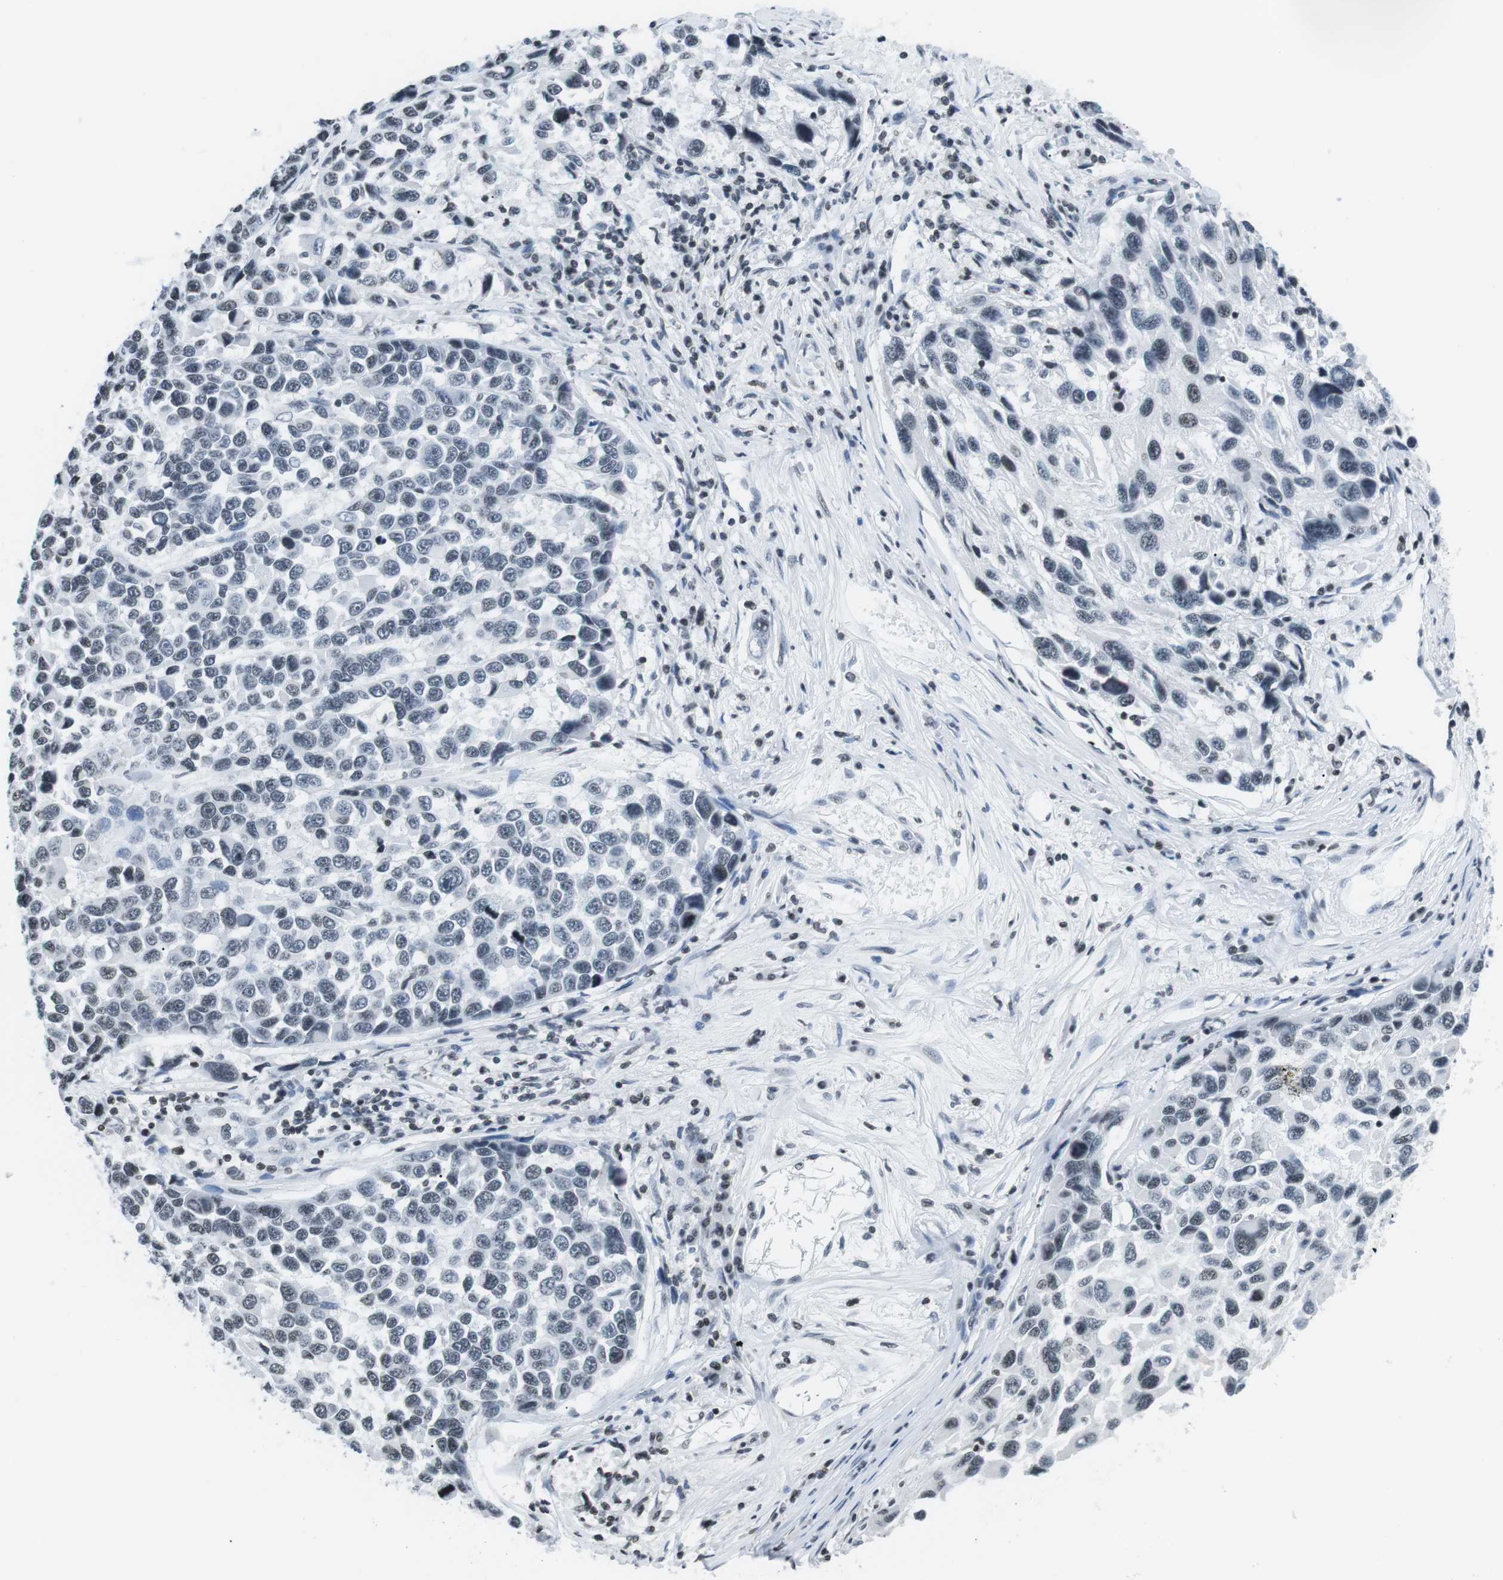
{"staining": {"intensity": "weak", "quantity": "<25%", "location": "nuclear"}, "tissue": "melanoma", "cell_type": "Tumor cells", "image_type": "cancer", "snomed": [{"axis": "morphology", "description": "Malignant melanoma, NOS"}, {"axis": "topography", "description": "Skin"}], "caption": "Melanoma stained for a protein using immunohistochemistry (IHC) shows no expression tumor cells.", "gene": "E2F2", "patient": {"sex": "male", "age": 53}}